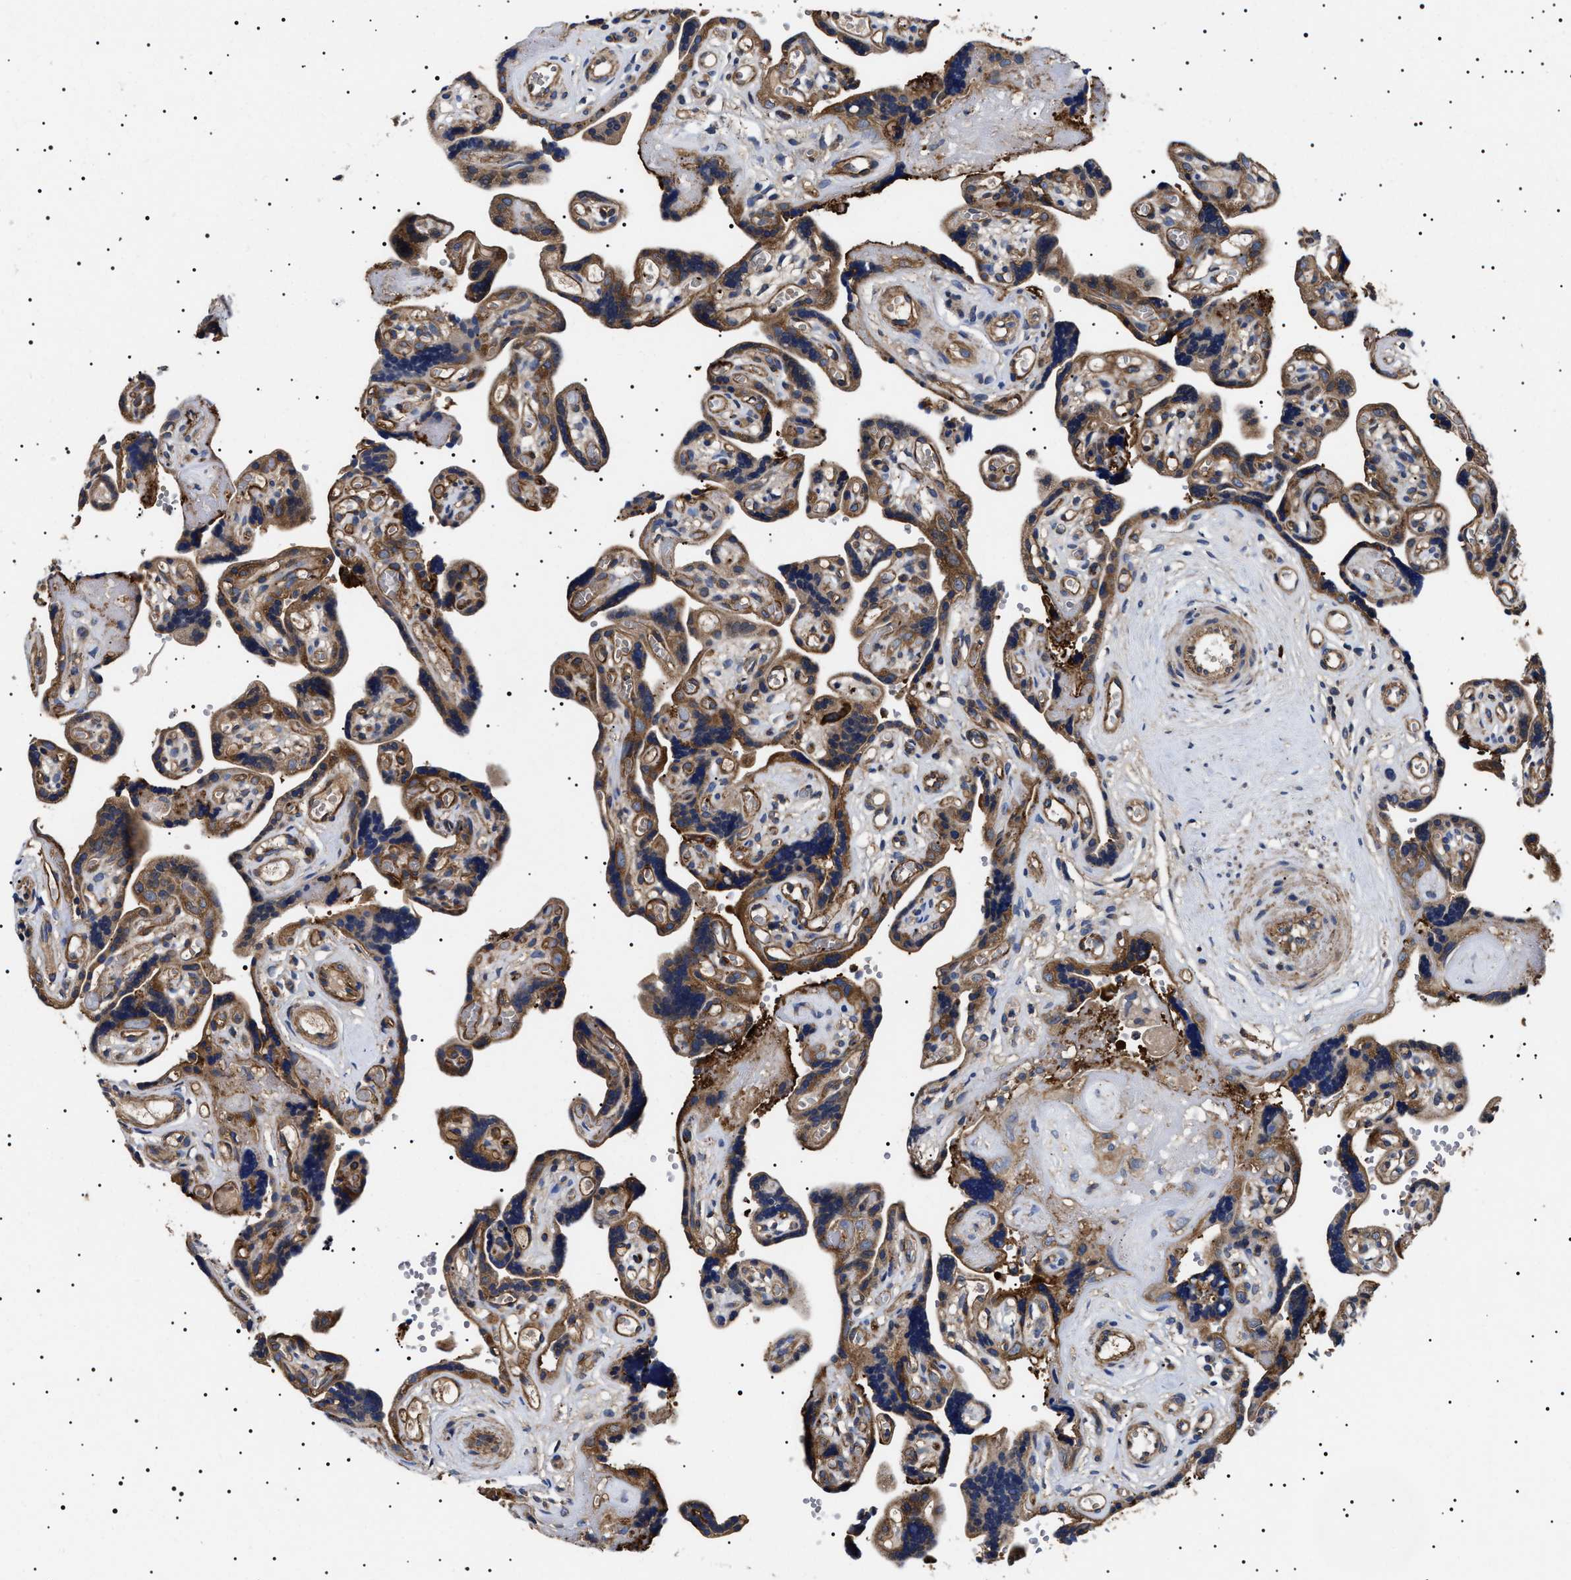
{"staining": {"intensity": "moderate", "quantity": ">75%", "location": "cytoplasmic/membranous"}, "tissue": "placenta", "cell_type": "Decidual cells", "image_type": "normal", "snomed": [{"axis": "morphology", "description": "Normal tissue, NOS"}, {"axis": "topography", "description": "Placenta"}], "caption": "Protein staining of benign placenta exhibits moderate cytoplasmic/membranous staining in about >75% of decidual cells. (Brightfield microscopy of DAB IHC at high magnification).", "gene": "TPP2", "patient": {"sex": "female", "age": 30}}